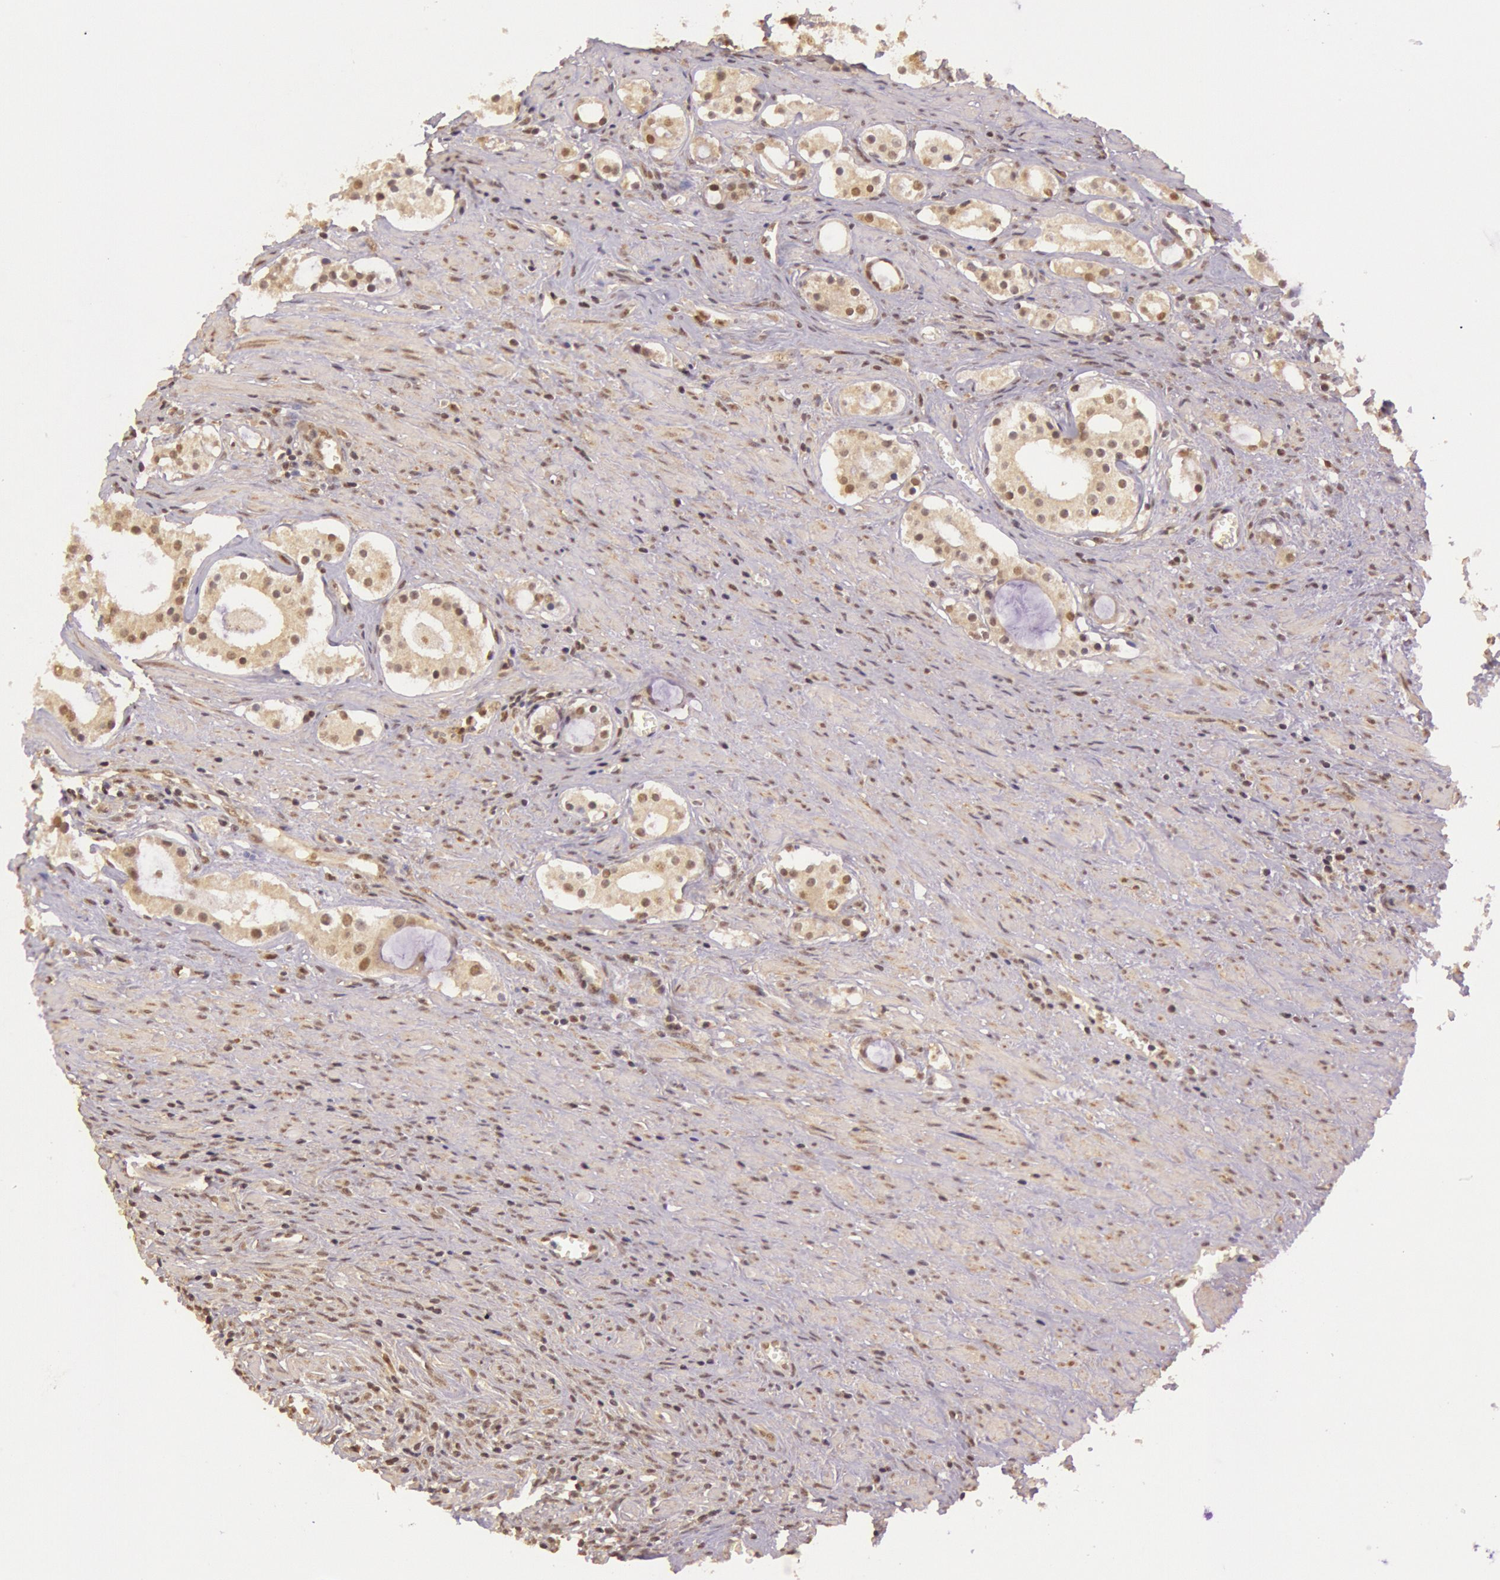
{"staining": {"intensity": "weak", "quantity": "25%-75%", "location": "cytoplasmic/membranous"}, "tissue": "prostate cancer", "cell_type": "Tumor cells", "image_type": "cancer", "snomed": [{"axis": "morphology", "description": "Adenocarcinoma, Medium grade"}, {"axis": "topography", "description": "Prostate"}], "caption": "DAB (3,3'-diaminobenzidine) immunohistochemical staining of human prostate cancer (adenocarcinoma (medium-grade)) demonstrates weak cytoplasmic/membranous protein staining in approximately 25%-75% of tumor cells.", "gene": "RTL10", "patient": {"sex": "male", "age": 73}}